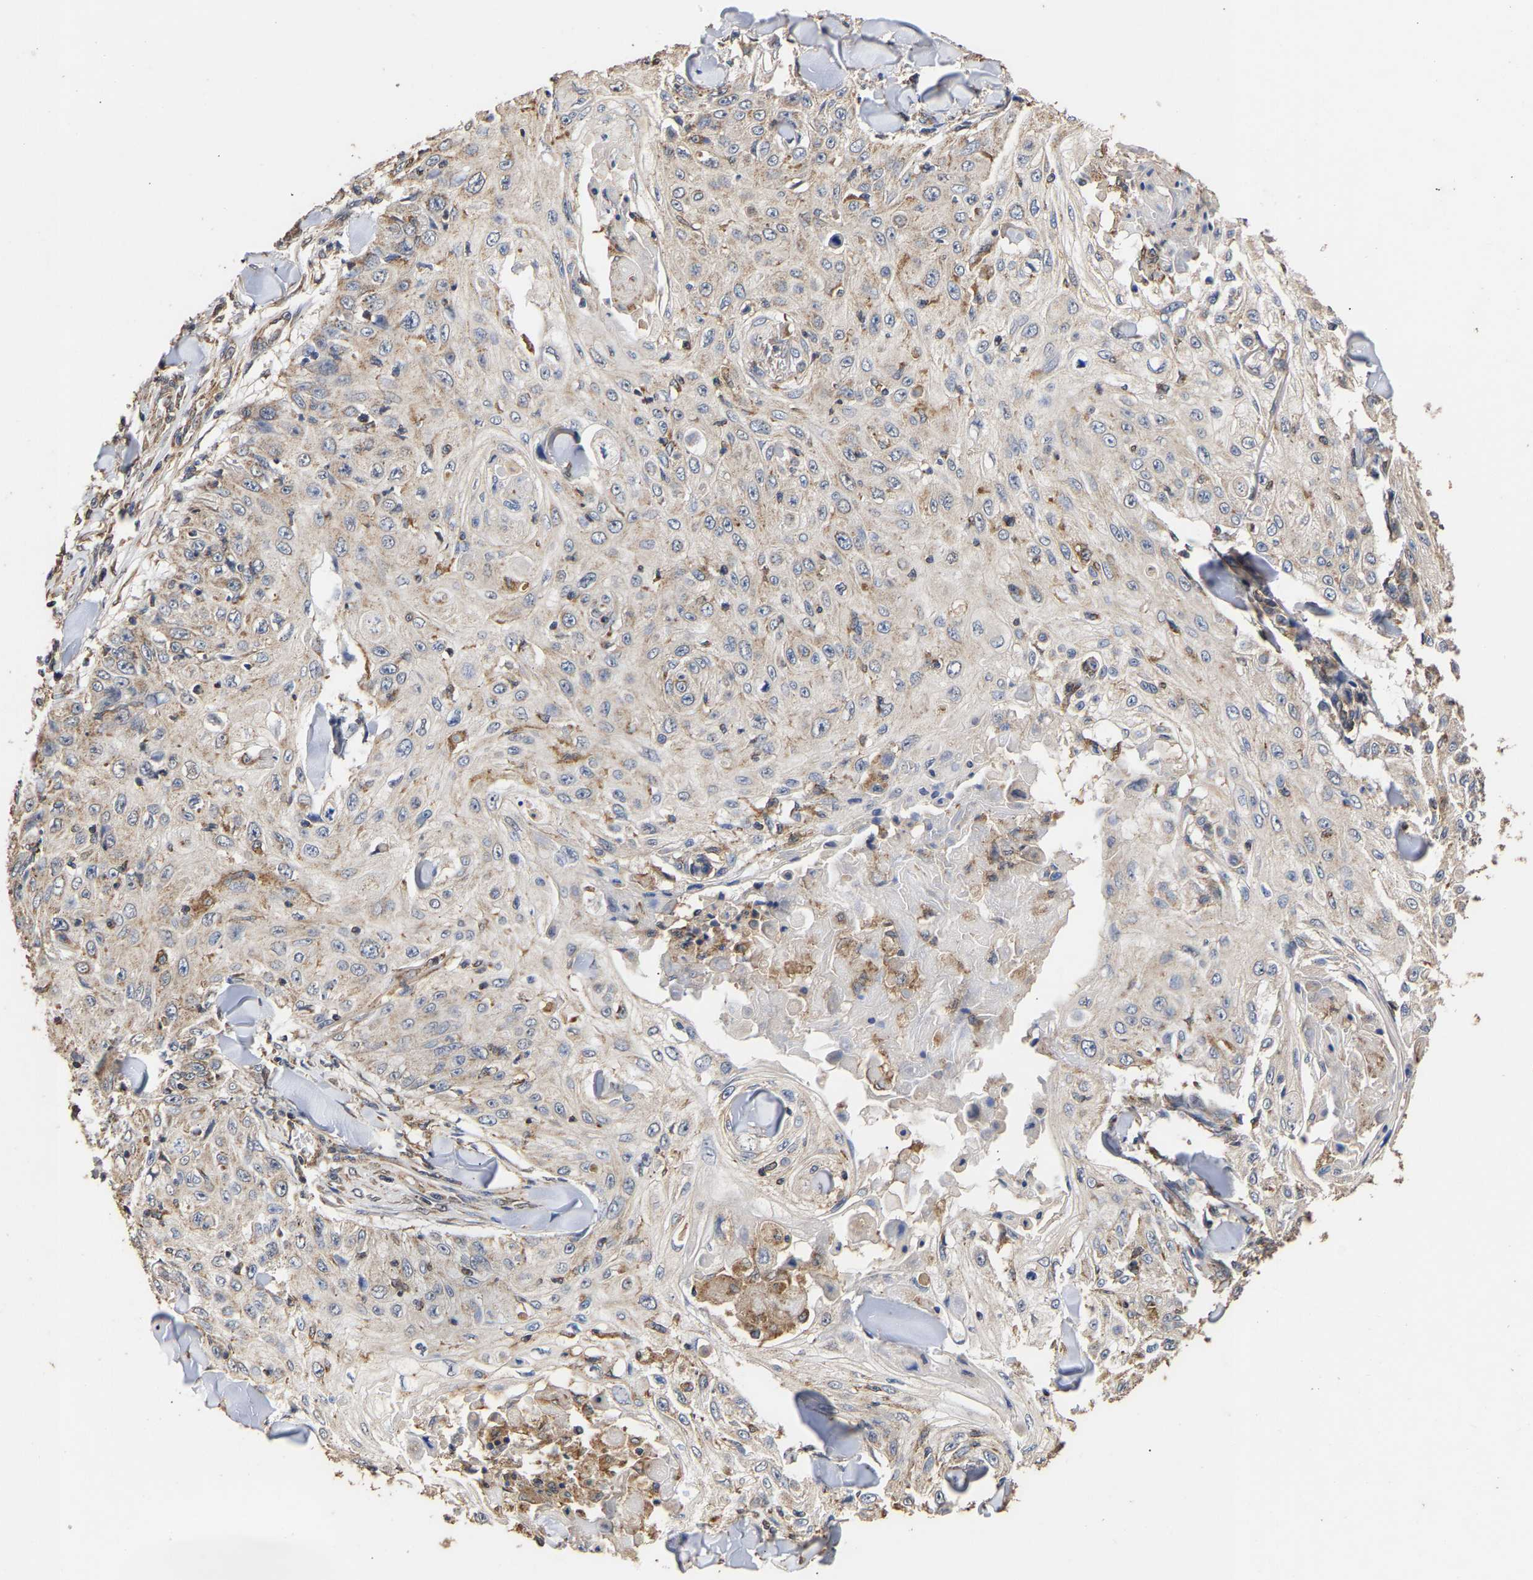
{"staining": {"intensity": "weak", "quantity": "25%-75%", "location": "cytoplasmic/membranous"}, "tissue": "skin cancer", "cell_type": "Tumor cells", "image_type": "cancer", "snomed": [{"axis": "morphology", "description": "Squamous cell carcinoma, NOS"}, {"axis": "topography", "description": "Skin"}], "caption": "The immunohistochemical stain shows weak cytoplasmic/membranous positivity in tumor cells of skin cancer tissue.", "gene": "ZNF26", "patient": {"sex": "male", "age": 86}}